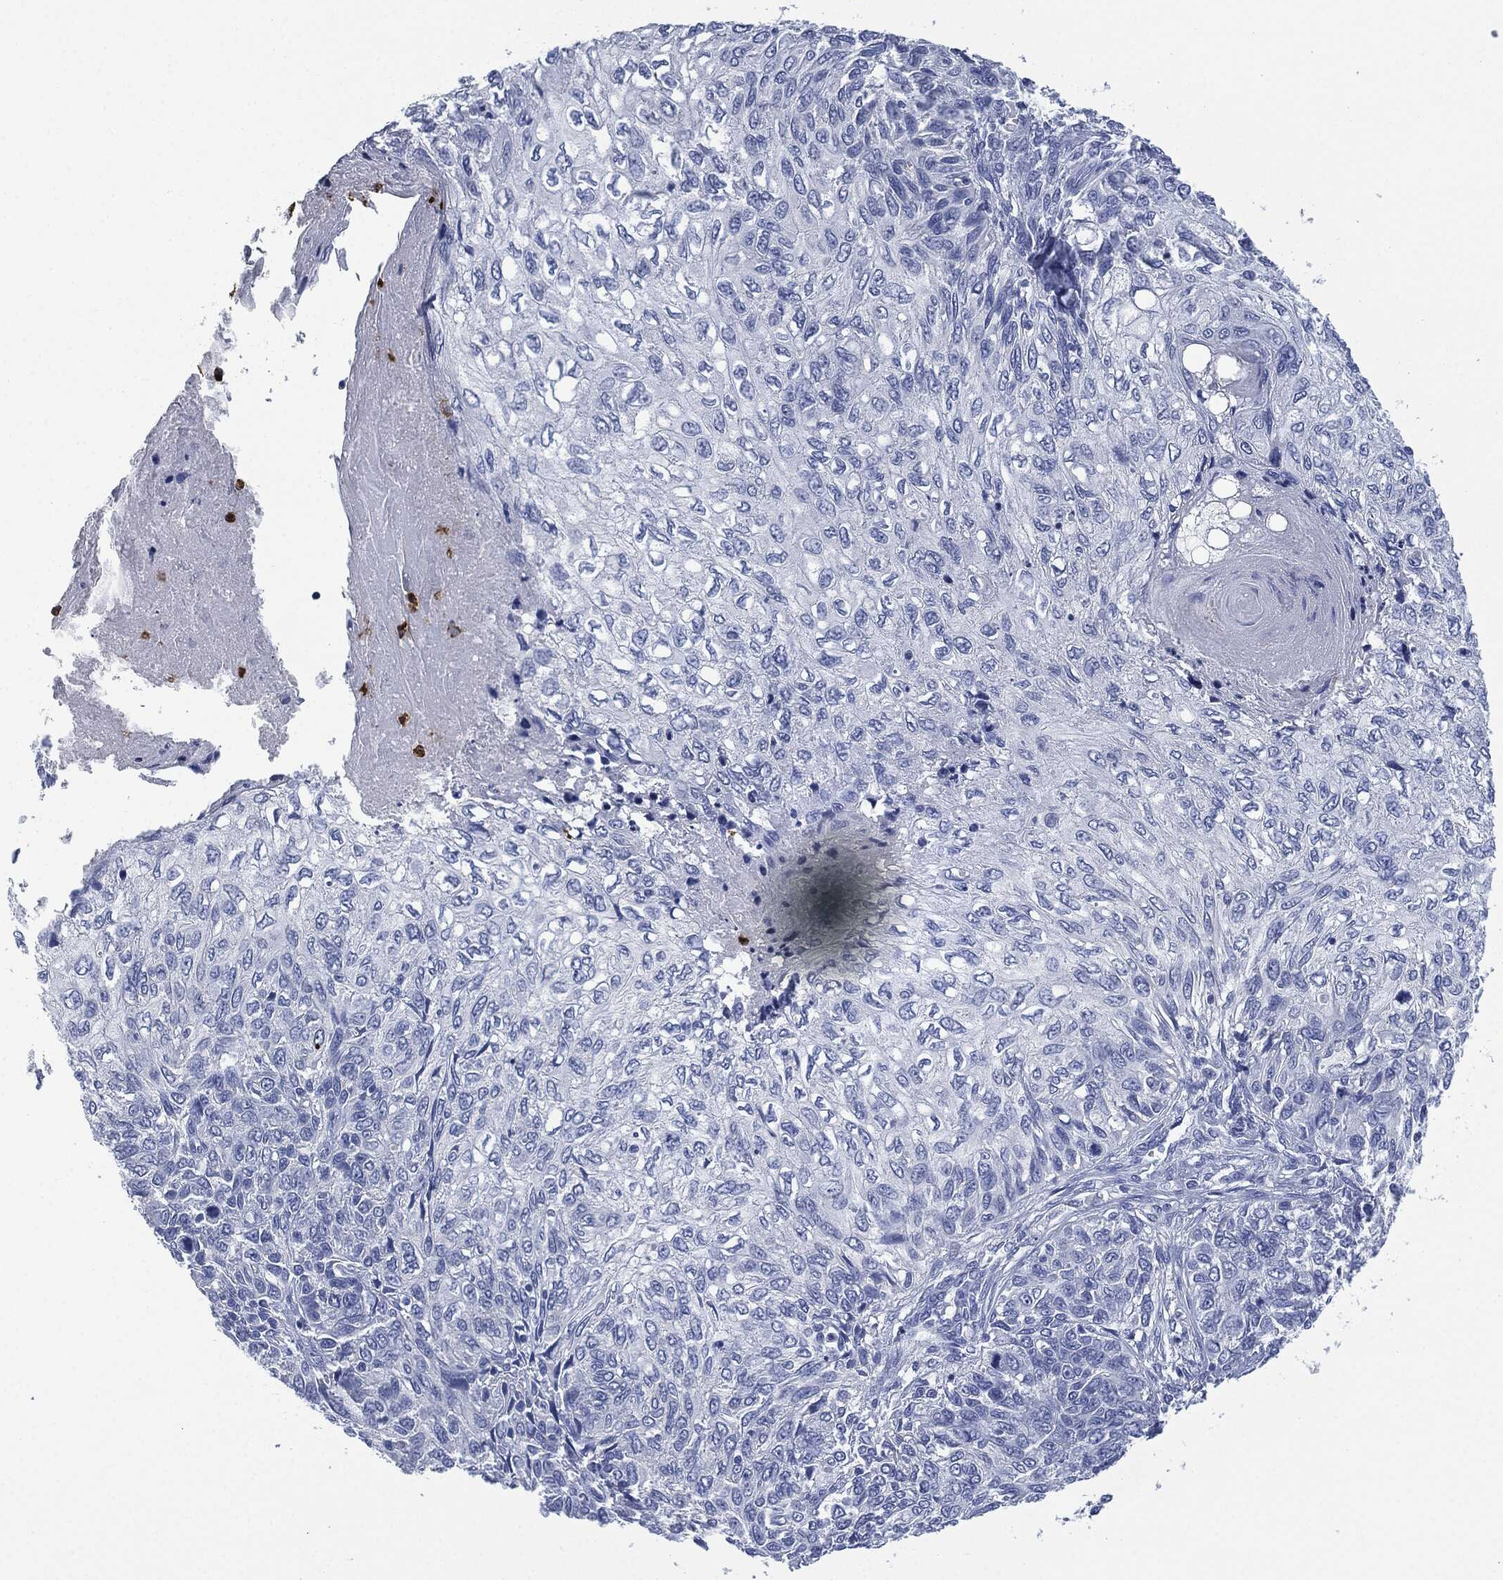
{"staining": {"intensity": "negative", "quantity": "none", "location": "none"}, "tissue": "skin cancer", "cell_type": "Tumor cells", "image_type": "cancer", "snomed": [{"axis": "morphology", "description": "Squamous cell carcinoma, NOS"}, {"axis": "topography", "description": "Skin"}], "caption": "IHC histopathology image of neoplastic tissue: human skin cancer stained with DAB reveals no significant protein positivity in tumor cells.", "gene": "CEACAM8", "patient": {"sex": "male", "age": 92}}